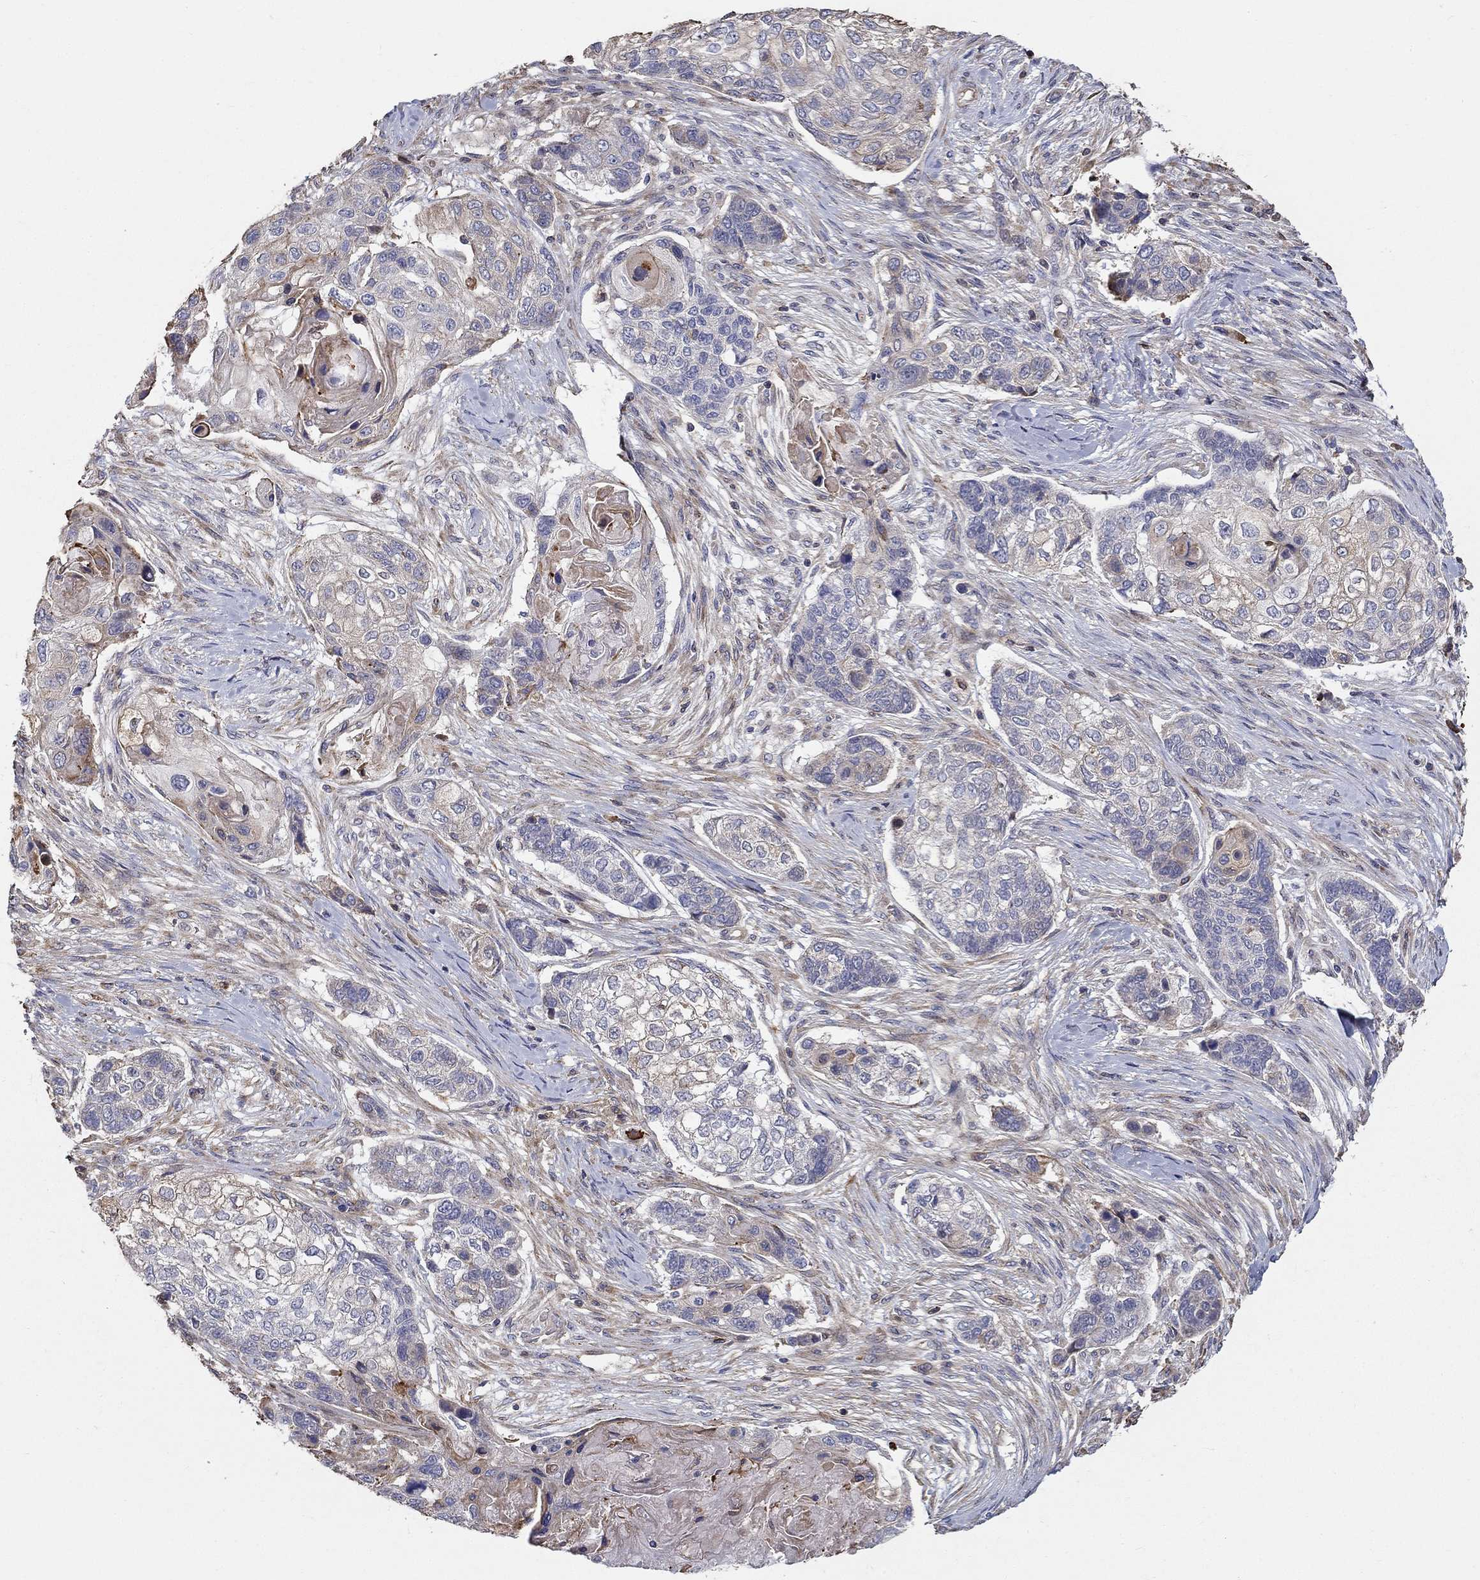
{"staining": {"intensity": "weak", "quantity": "<25%", "location": "cytoplasmic/membranous"}, "tissue": "lung cancer", "cell_type": "Tumor cells", "image_type": "cancer", "snomed": [{"axis": "morphology", "description": "Normal tissue, NOS"}, {"axis": "morphology", "description": "Squamous cell carcinoma, NOS"}, {"axis": "topography", "description": "Bronchus"}, {"axis": "topography", "description": "Lung"}], "caption": "Human squamous cell carcinoma (lung) stained for a protein using IHC shows no positivity in tumor cells.", "gene": "NPHP1", "patient": {"sex": "male", "age": 69}}